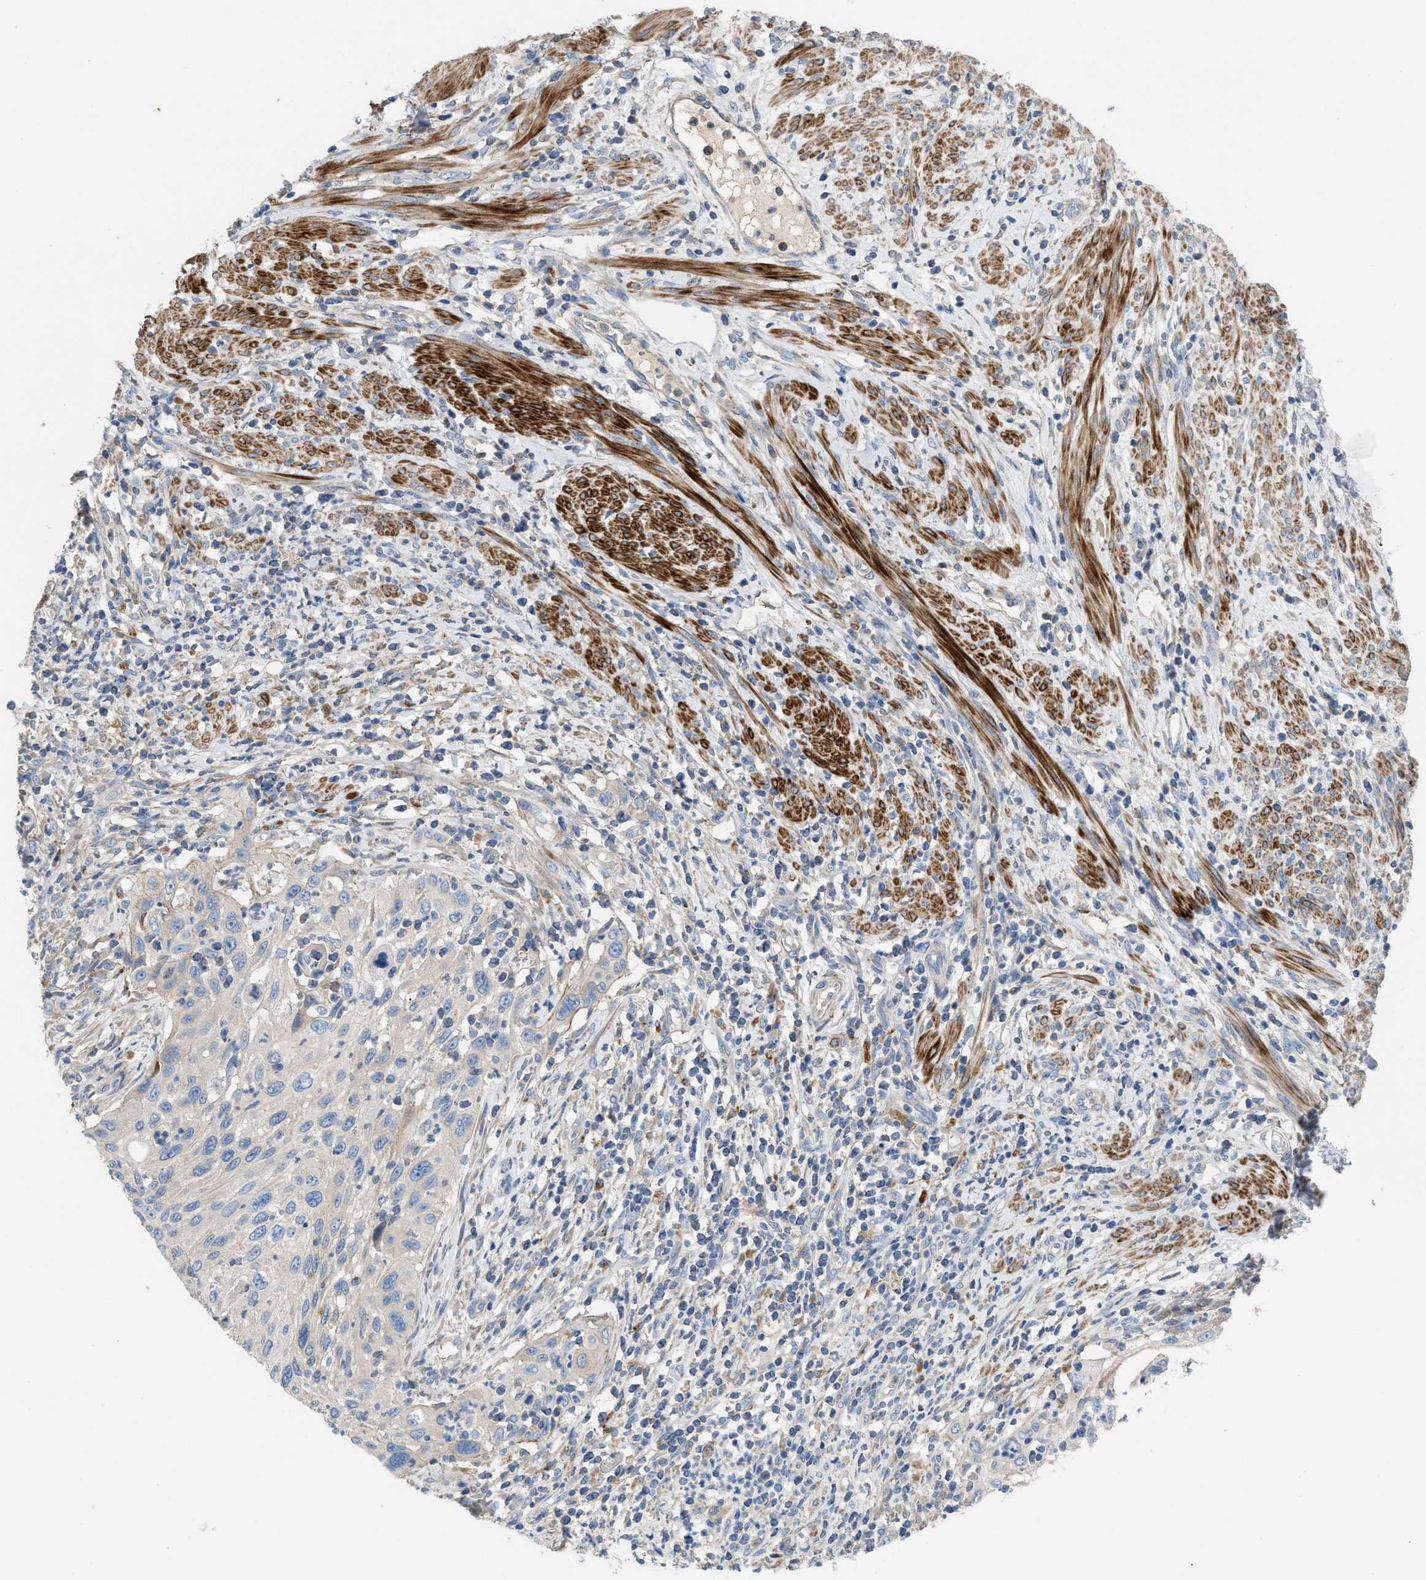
{"staining": {"intensity": "negative", "quantity": "none", "location": "none"}, "tissue": "cervical cancer", "cell_type": "Tumor cells", "image_type": "cancer", "snomed": [{"axis": "morphology", "description": "Squamous cell carcinoma, NOS"}, {"axis": "topography", "description": "Cervix"}], "caption": "This is an immunohistochemistry micrograph of human cervical cancer (squamous cell carcinoma). There is no positivity in tumor cells.", "gene": "AOAH", "patient": {"sex": "female", "age": 70}}